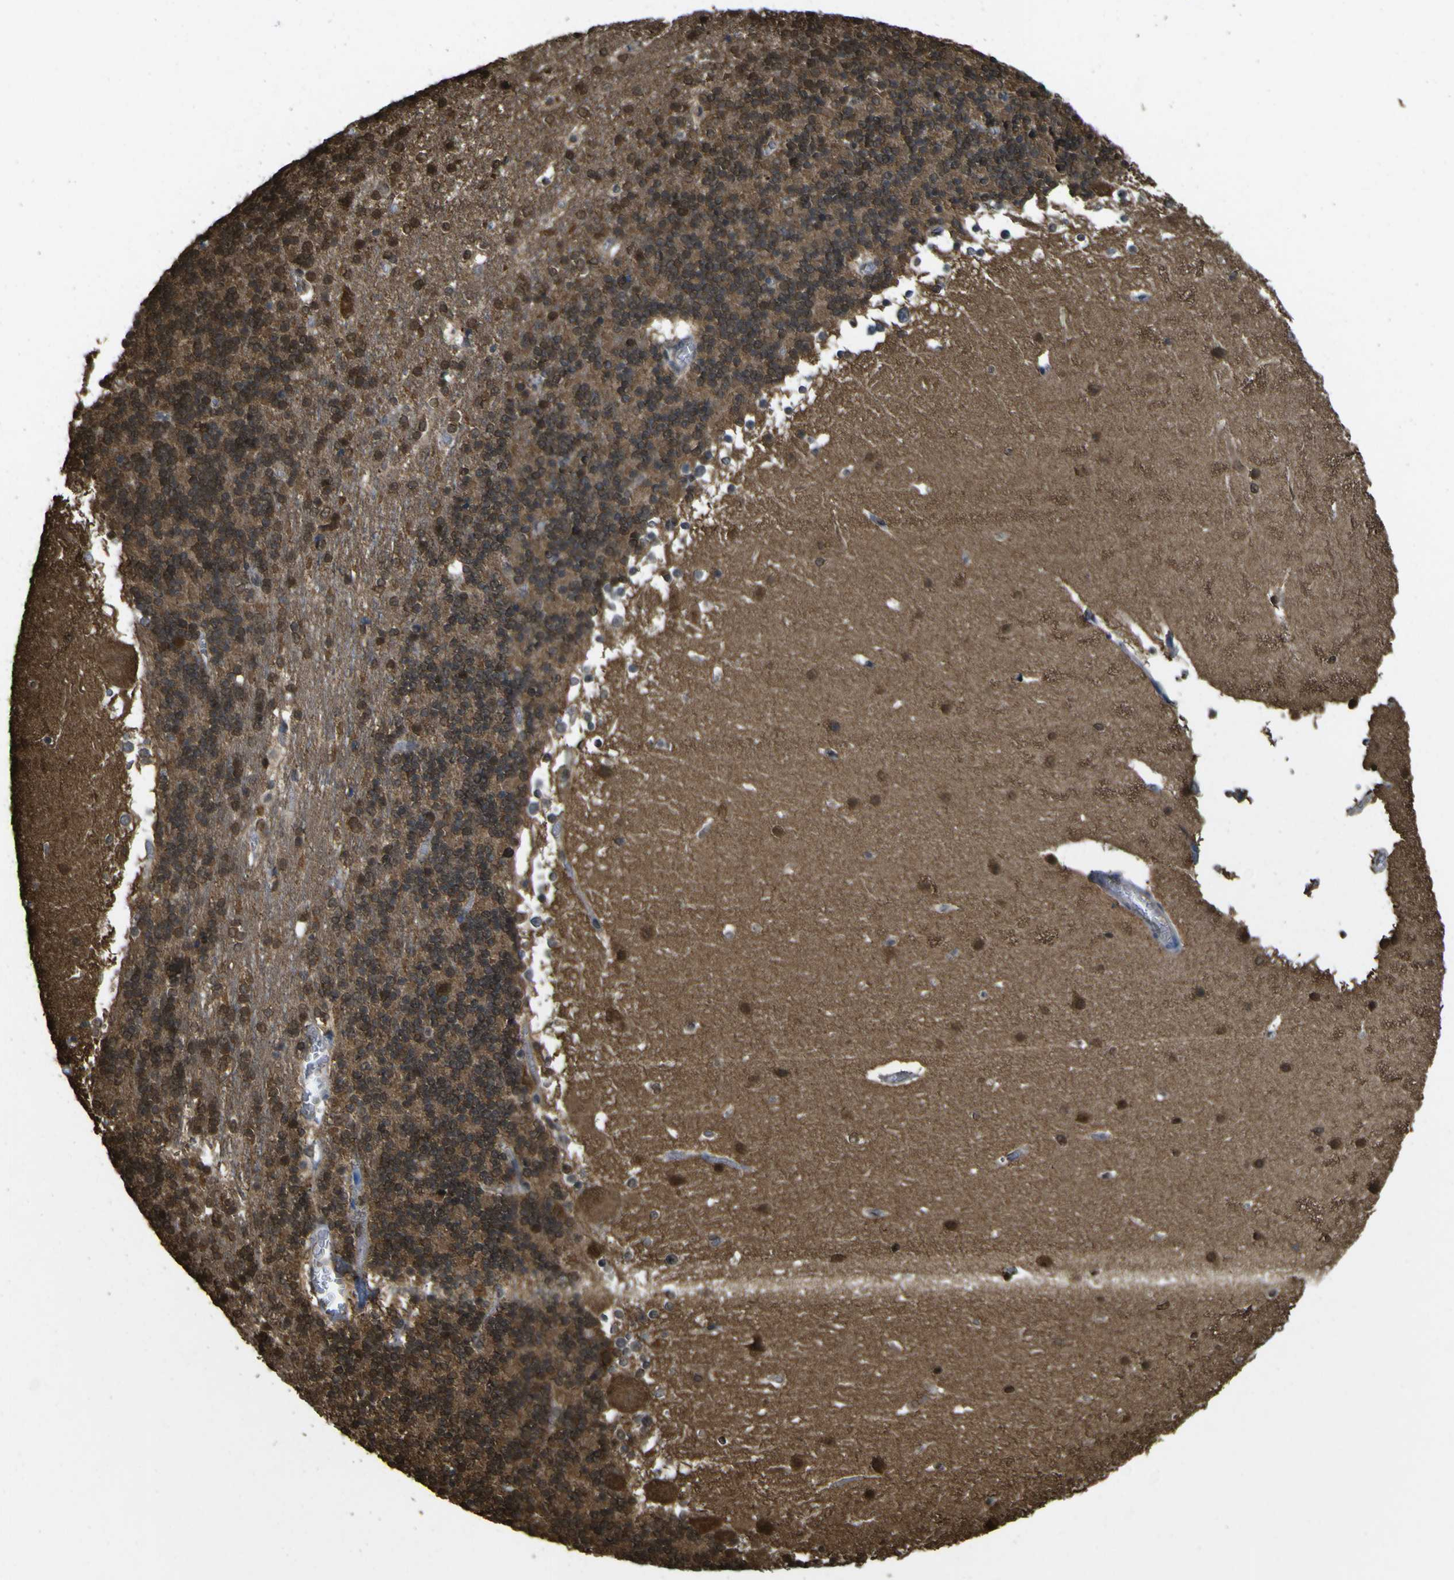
{"staining": {"intensity": "strong", "quantity": "25%-75%", "location": "cytoplasmic/membranous,nuclear"}, "tissue": "cerebellum", "cell_type": "Cells in granular layer", "image_type": "normal", "snomed": [{"axis": "morphology", "description": "Normal tissue, NOS"}, {"axis": "topography", "description": "Cerebellum"}], "caption": "This image shows IHC staining of normal human cerebellum, with high strong cytoplasmic/membranous,nuclear staining in about 25%-75% of cells in granular layer.", "gene": "YWHAG", "patient": {"sex": "female", "age": 19}}